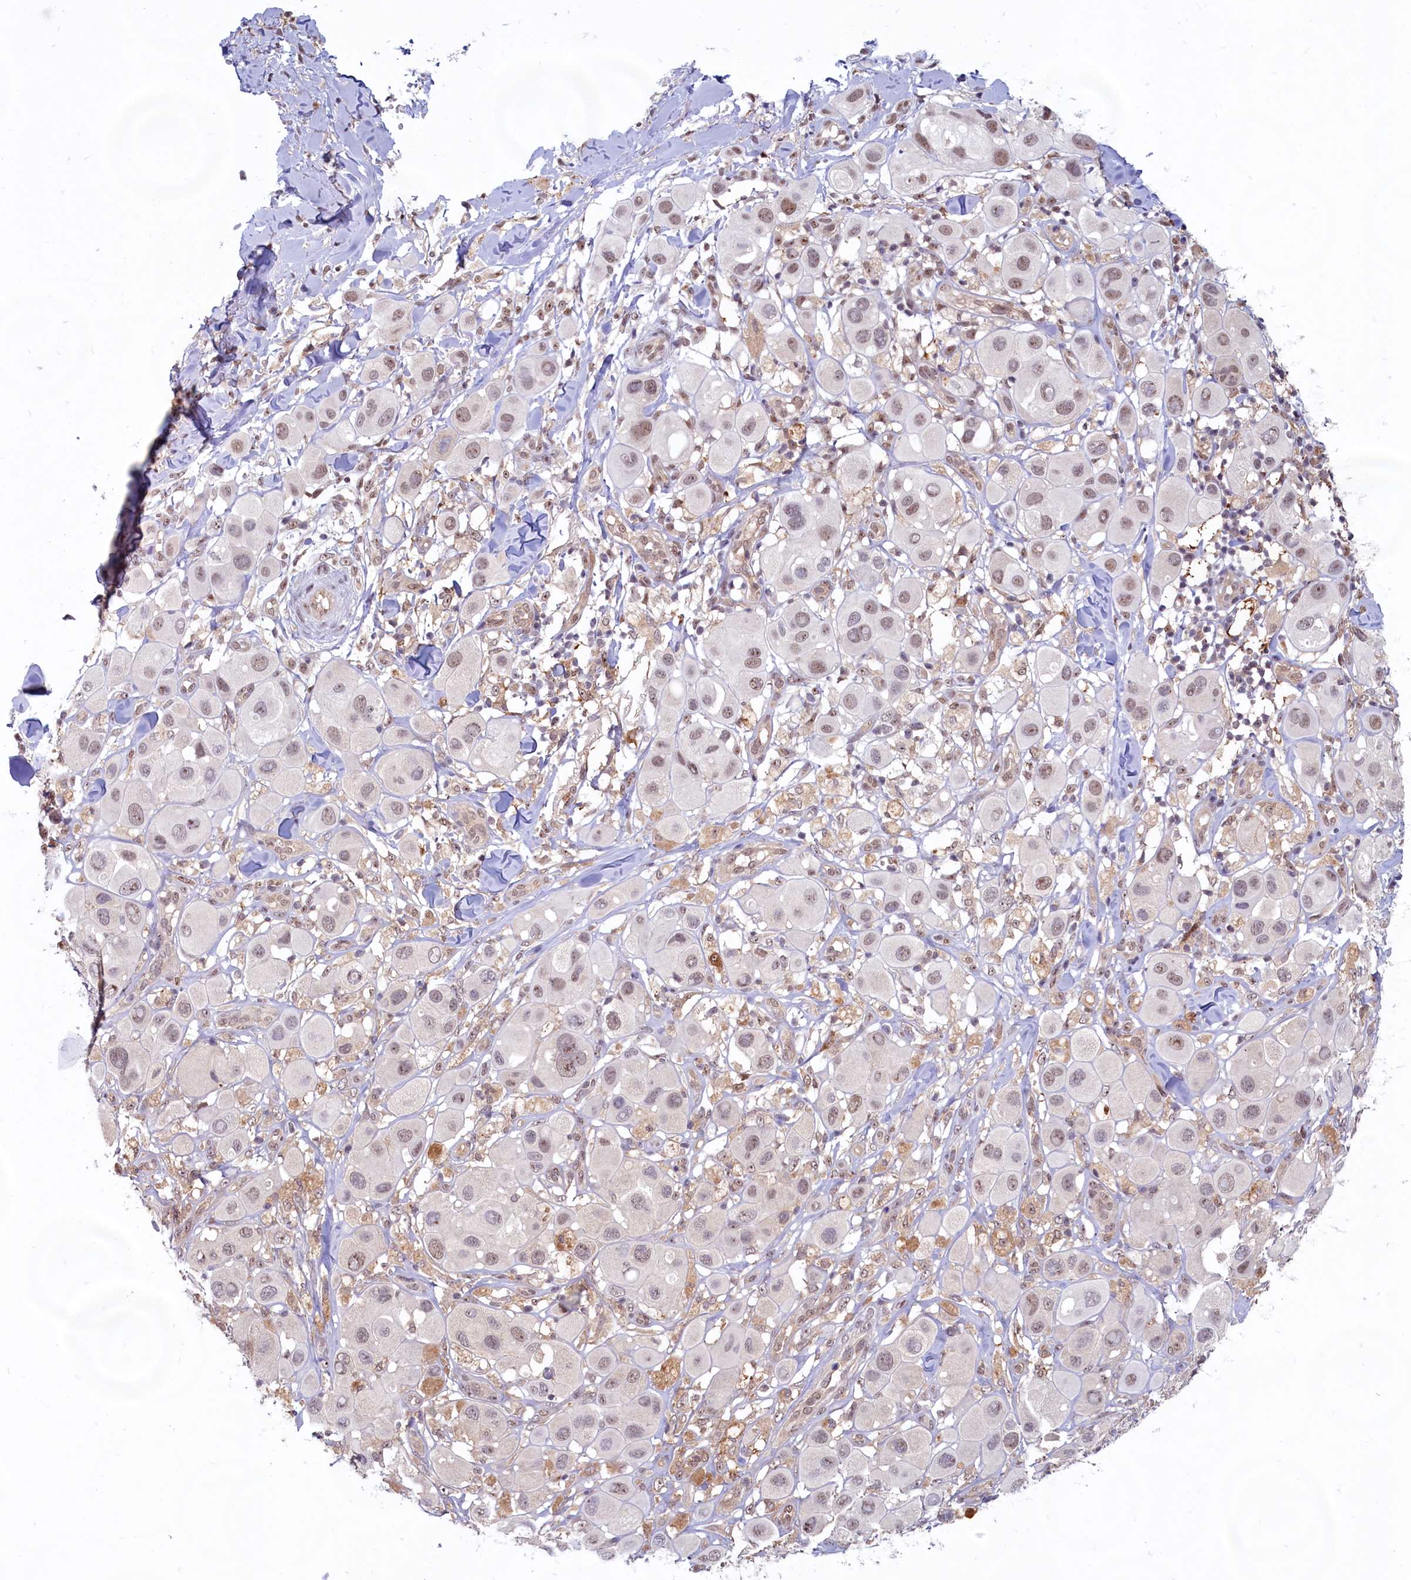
{"staining": {"intensity": "moderate", "quantity": "25%-75%", "location": "nuclear"}, "tissue": "melanoma", "cell_type": "Tumor cells", "image_type": "cancer", "snomed": [{"axis": "morphology", "description": "Malignant melanoma, Metastatic site"}, {"axis": "topography", "description": "Skin"}], "caption": "Protein staining demonstrates moderate nuclear staining in approximately 25%-75% of tumor cells in malignant melanoma (metastatic site).", "gene": "C1D", "patient": {"sex": "male", "age": 41}}